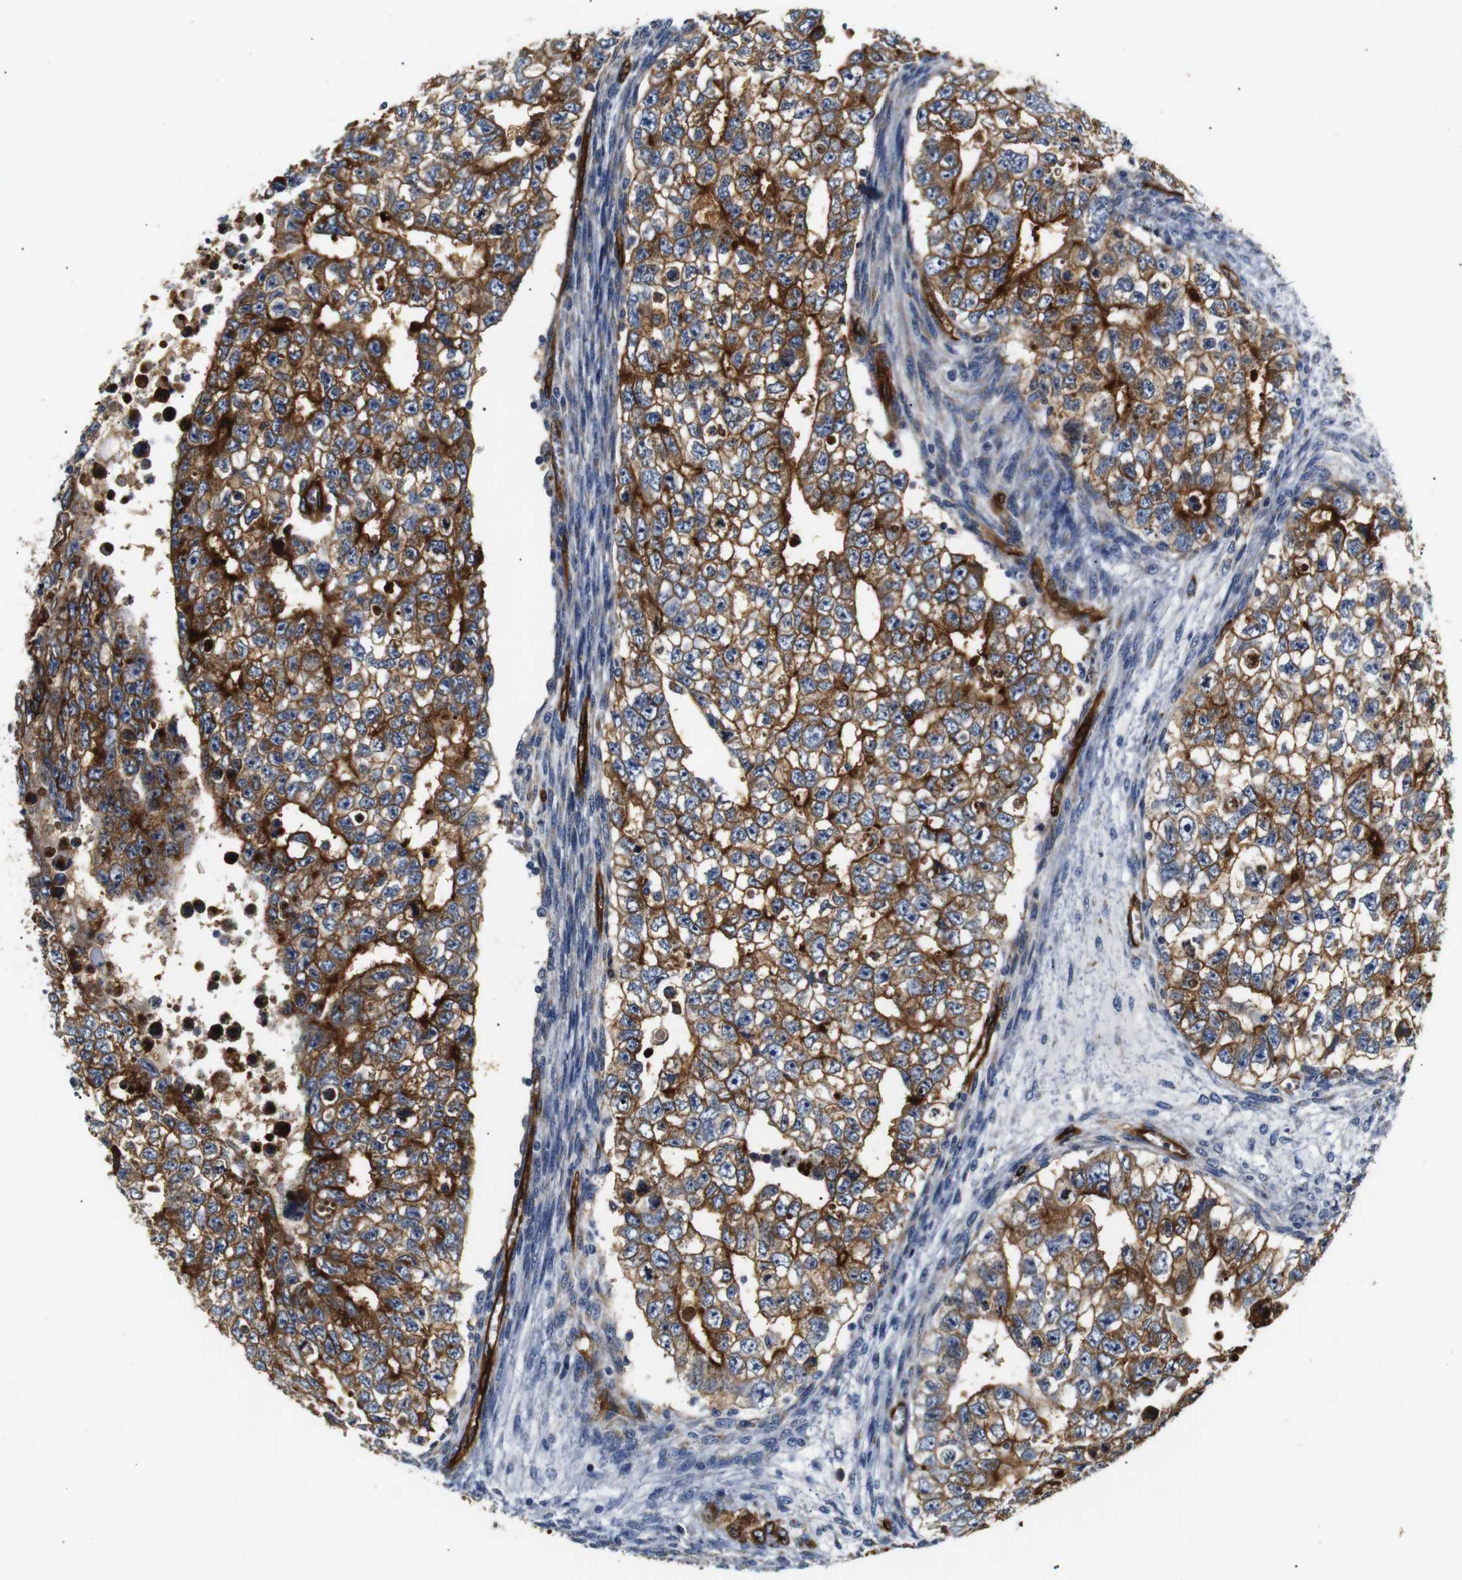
{"staining": {"intensity": "strong", "quantity": ">75%", "location": "cytoplasmic/membranous"}, "tissue": "testis cancer", "cell_type": "Tumor cells", "image_type": "cancer", "snomed": [{"axis": "morphology", "description": "Seminoma, NOS"}, {"axis": "morphology", "description": "Carcinoma, Embryonal, NOS"}, {"axis": "topography", "description": "Testis"}], "caption": "The histopathology image reveals immunohistochemical staining of embryonal carcinoma (testis). There is strong cytoplasmic/membranous positivity is appreciated in approximately >75% of tumor cells. (DAB IHC, brown staining for protein, blue staining for nuclei).", "gene": "CAV2", "patient": {"sex": "male", "age": 38}}